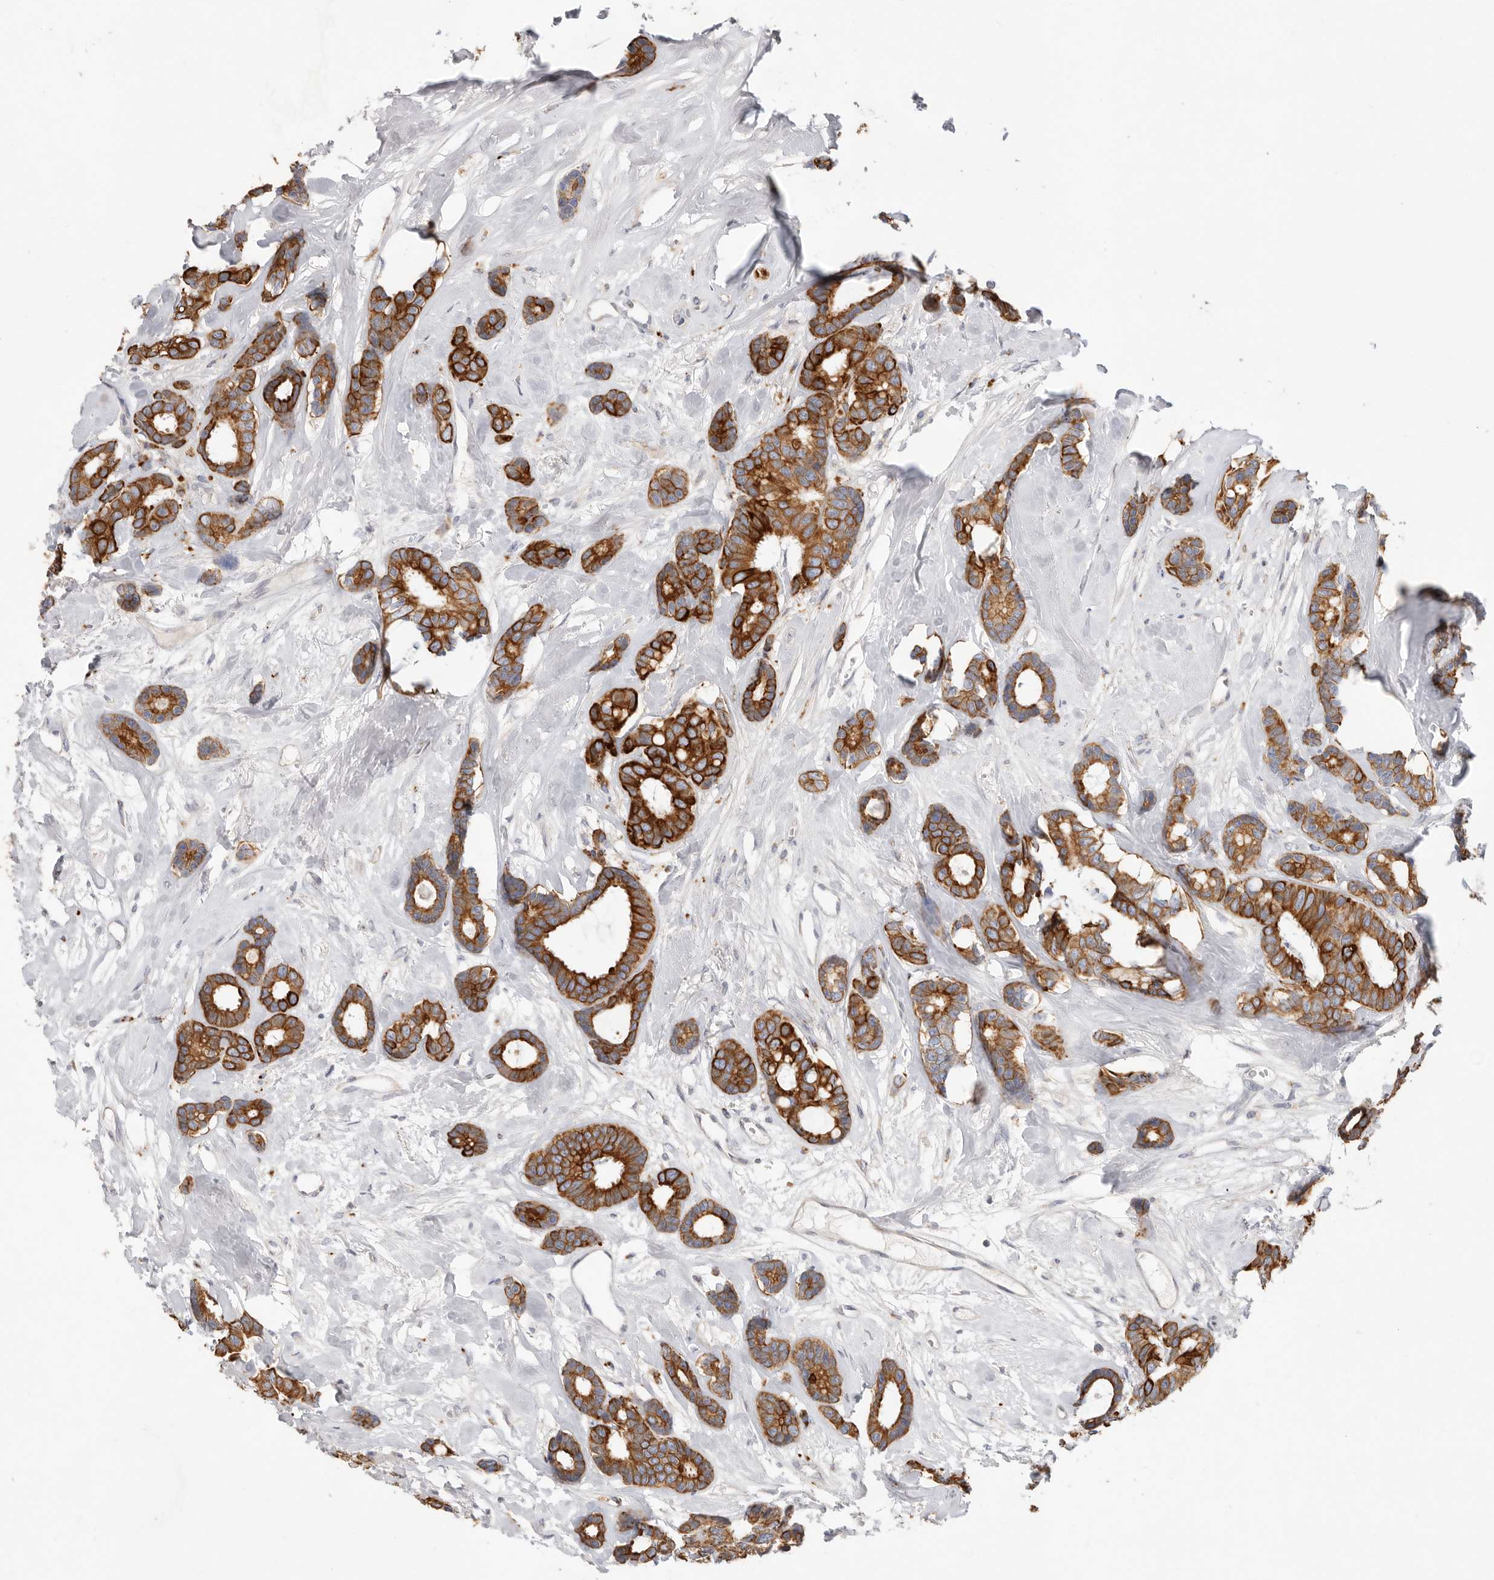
{"staining": {"intensity": "strong", "quantity": ">75%", "location": "cytoplasmic/membranous"}, "tissue": "breast cancer", "cell_type": "Tumor cells", "image_type": "cancer", "snomed": [{"axis": "morphology", "description": "Duct carcinoma"}, {"axis": "topography", "description": "Breast"}], "caption": "High-magnification brightfield microscopy of breast cancer stained with DAB (brown) and counterstained with hematoxylin (blue). tumor cells exhibit strong cytoplasmic/membranous expression is appreciated in about>75% of cells. (DAB (3,3'-diaminobenzidine) IHC, brown staining for protein, blue staining for nuclei).", "gene": "USH1C", "patient": {"sex": "female", "age": 87}}